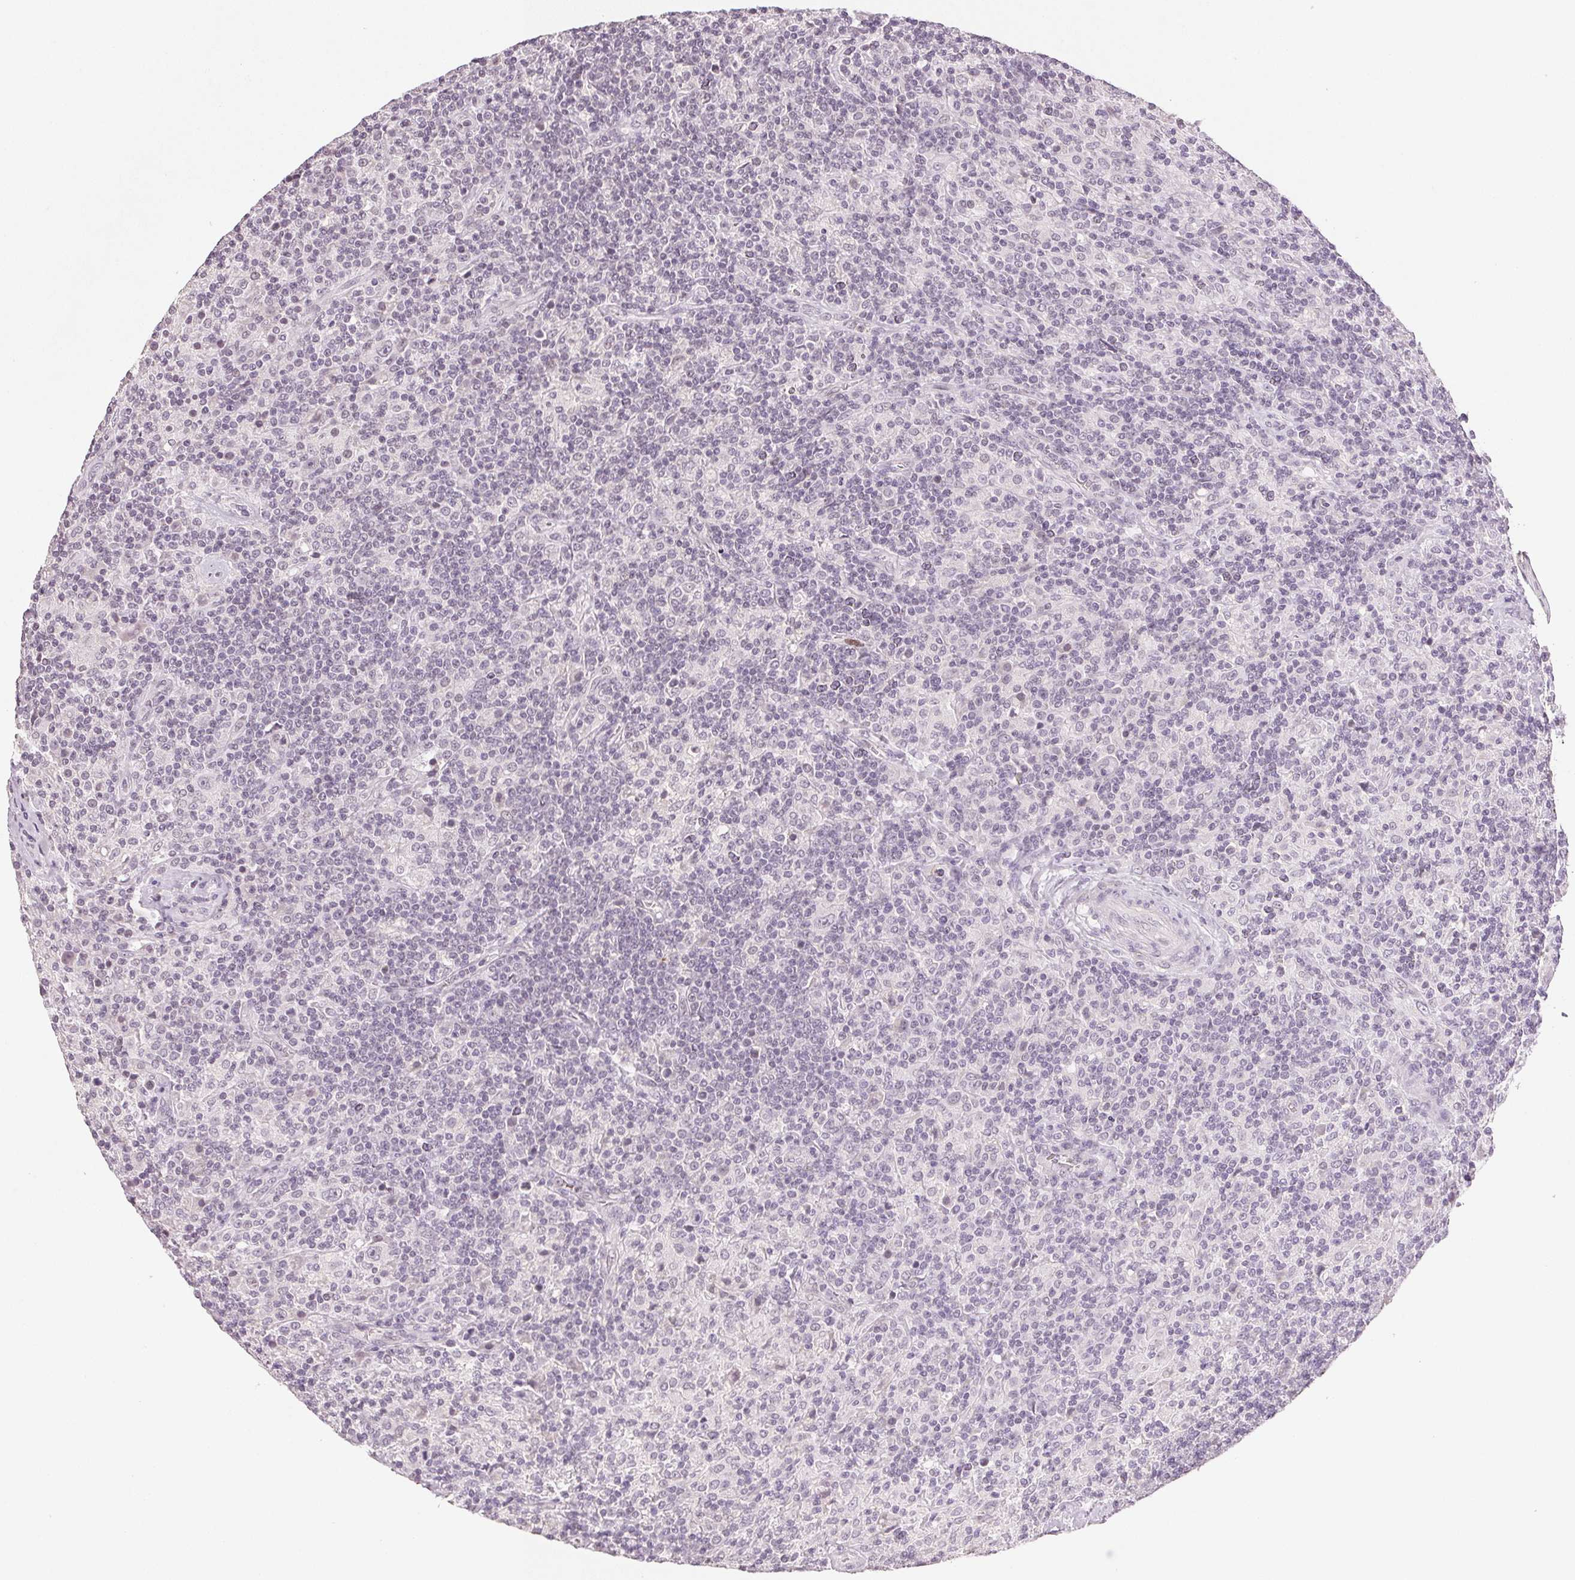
{"staining": {"intensity": "negative", "quantity": "none", "location": "none"}, "tissue": "lymphoma", "cell_type": "Tumor cells", "image_type": "cancer", "snomed": [{"axis": "morphology", "description": "Hodgkin's disease, NOS"}, {"axis": "topography", "description": "Lymph node"}], "caption": "A high-resolution image shows IHC staining of Hodgkin's disease, which shows no significant positivity in tumor cells.", "gene": "SMTN", "patient": {"sex": "male", "age": 70}}